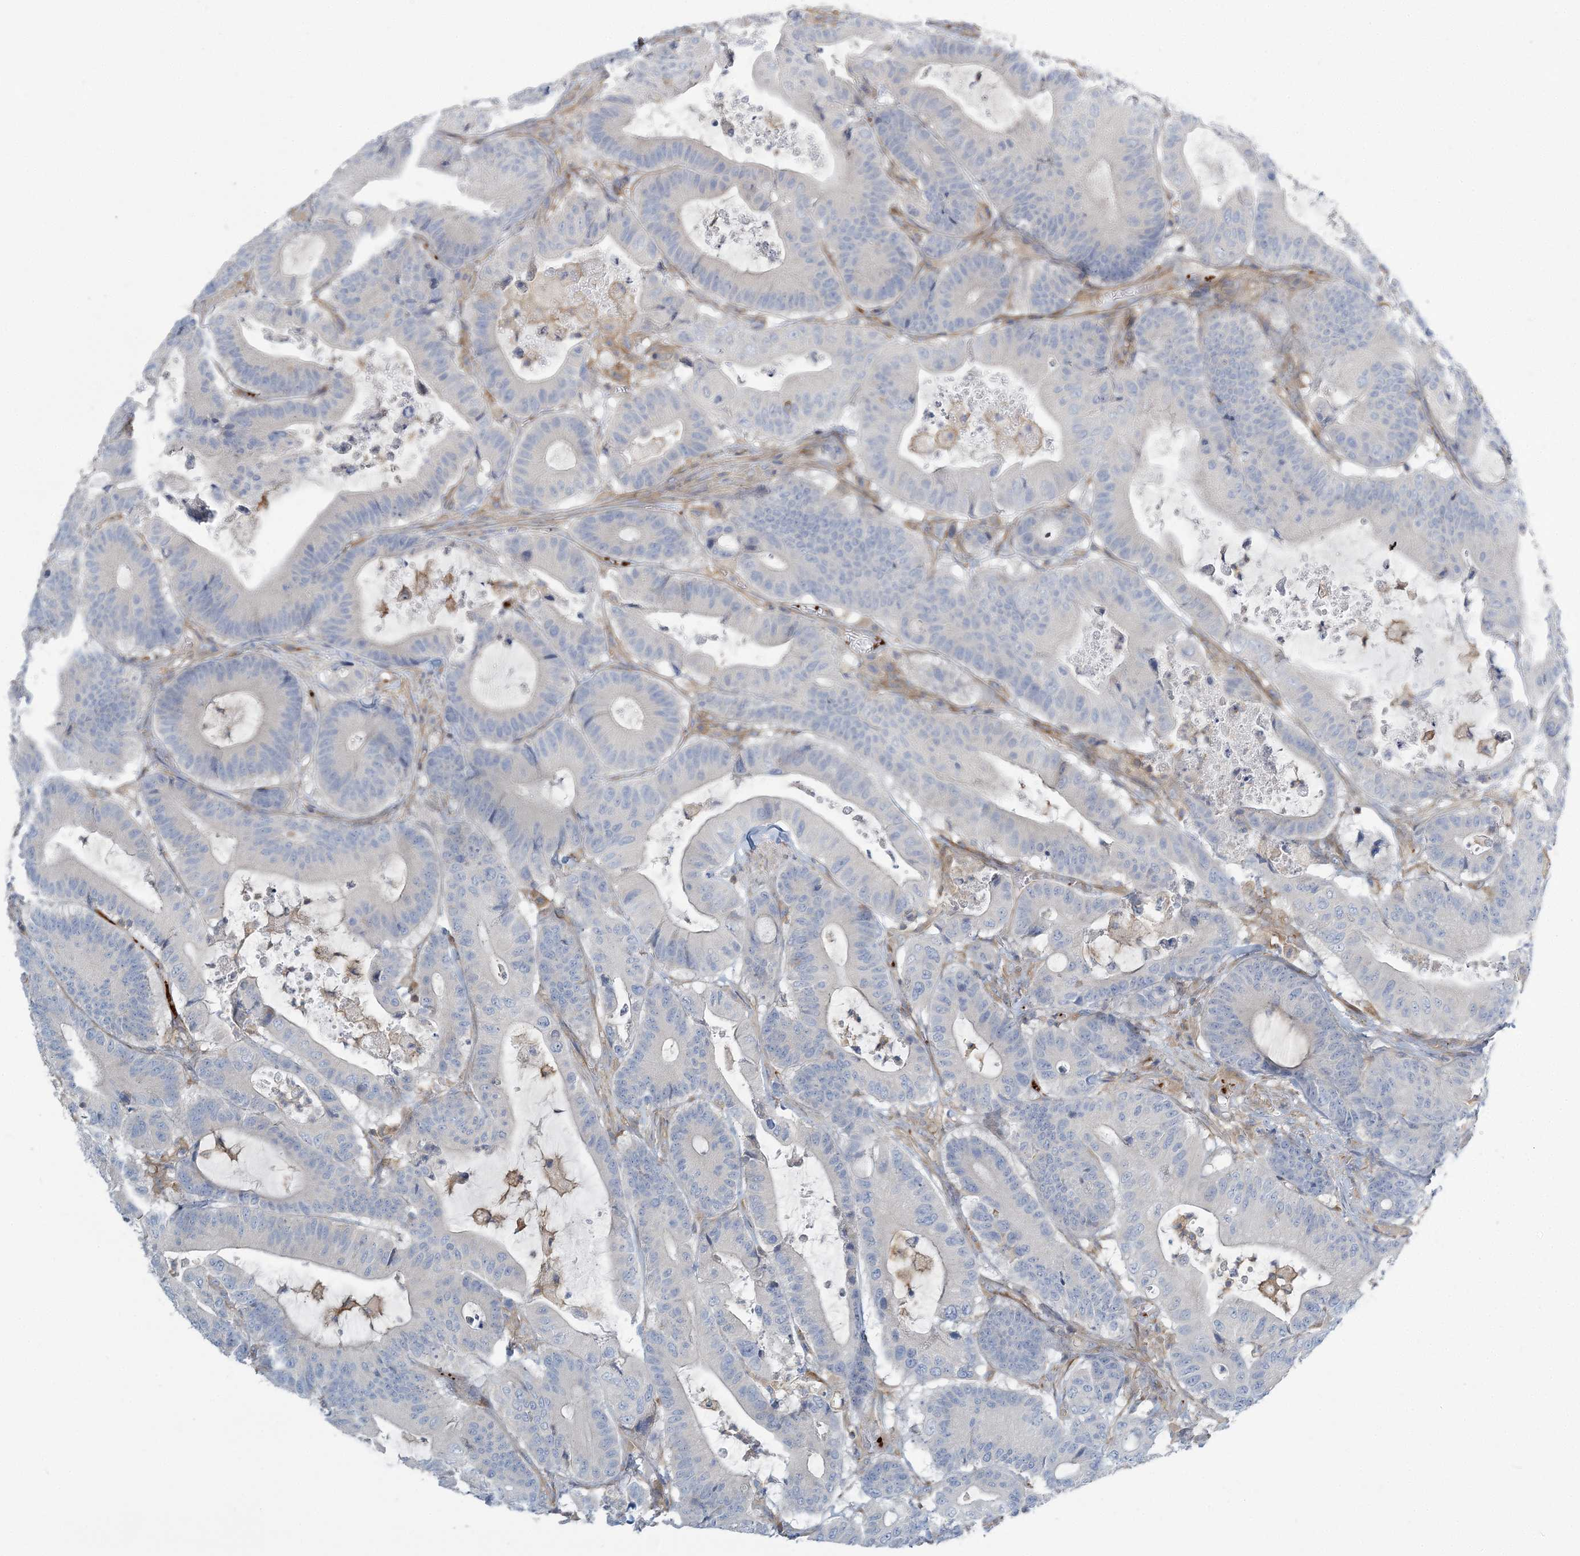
{"staining": {"intensity": "negative", "quantity": "none", "location": "none"}, "tissue": "colorectal cancer", "cell_type": "Tumor cells", "image_type": "cancer", "snomed": [{"axis": "morphology", "description": "Adenocarcinoma, NOS"}, {"axis": "topography", "description": "Colon"}], "caption": "The immunohistochemistry (IHC) micrograph has no significant positivity in tumor cells of colorectal cancer (adenocarcinoma) tissue.", "gene": "CUEDC2", "patient": {"sex": "female", "age": 84}}